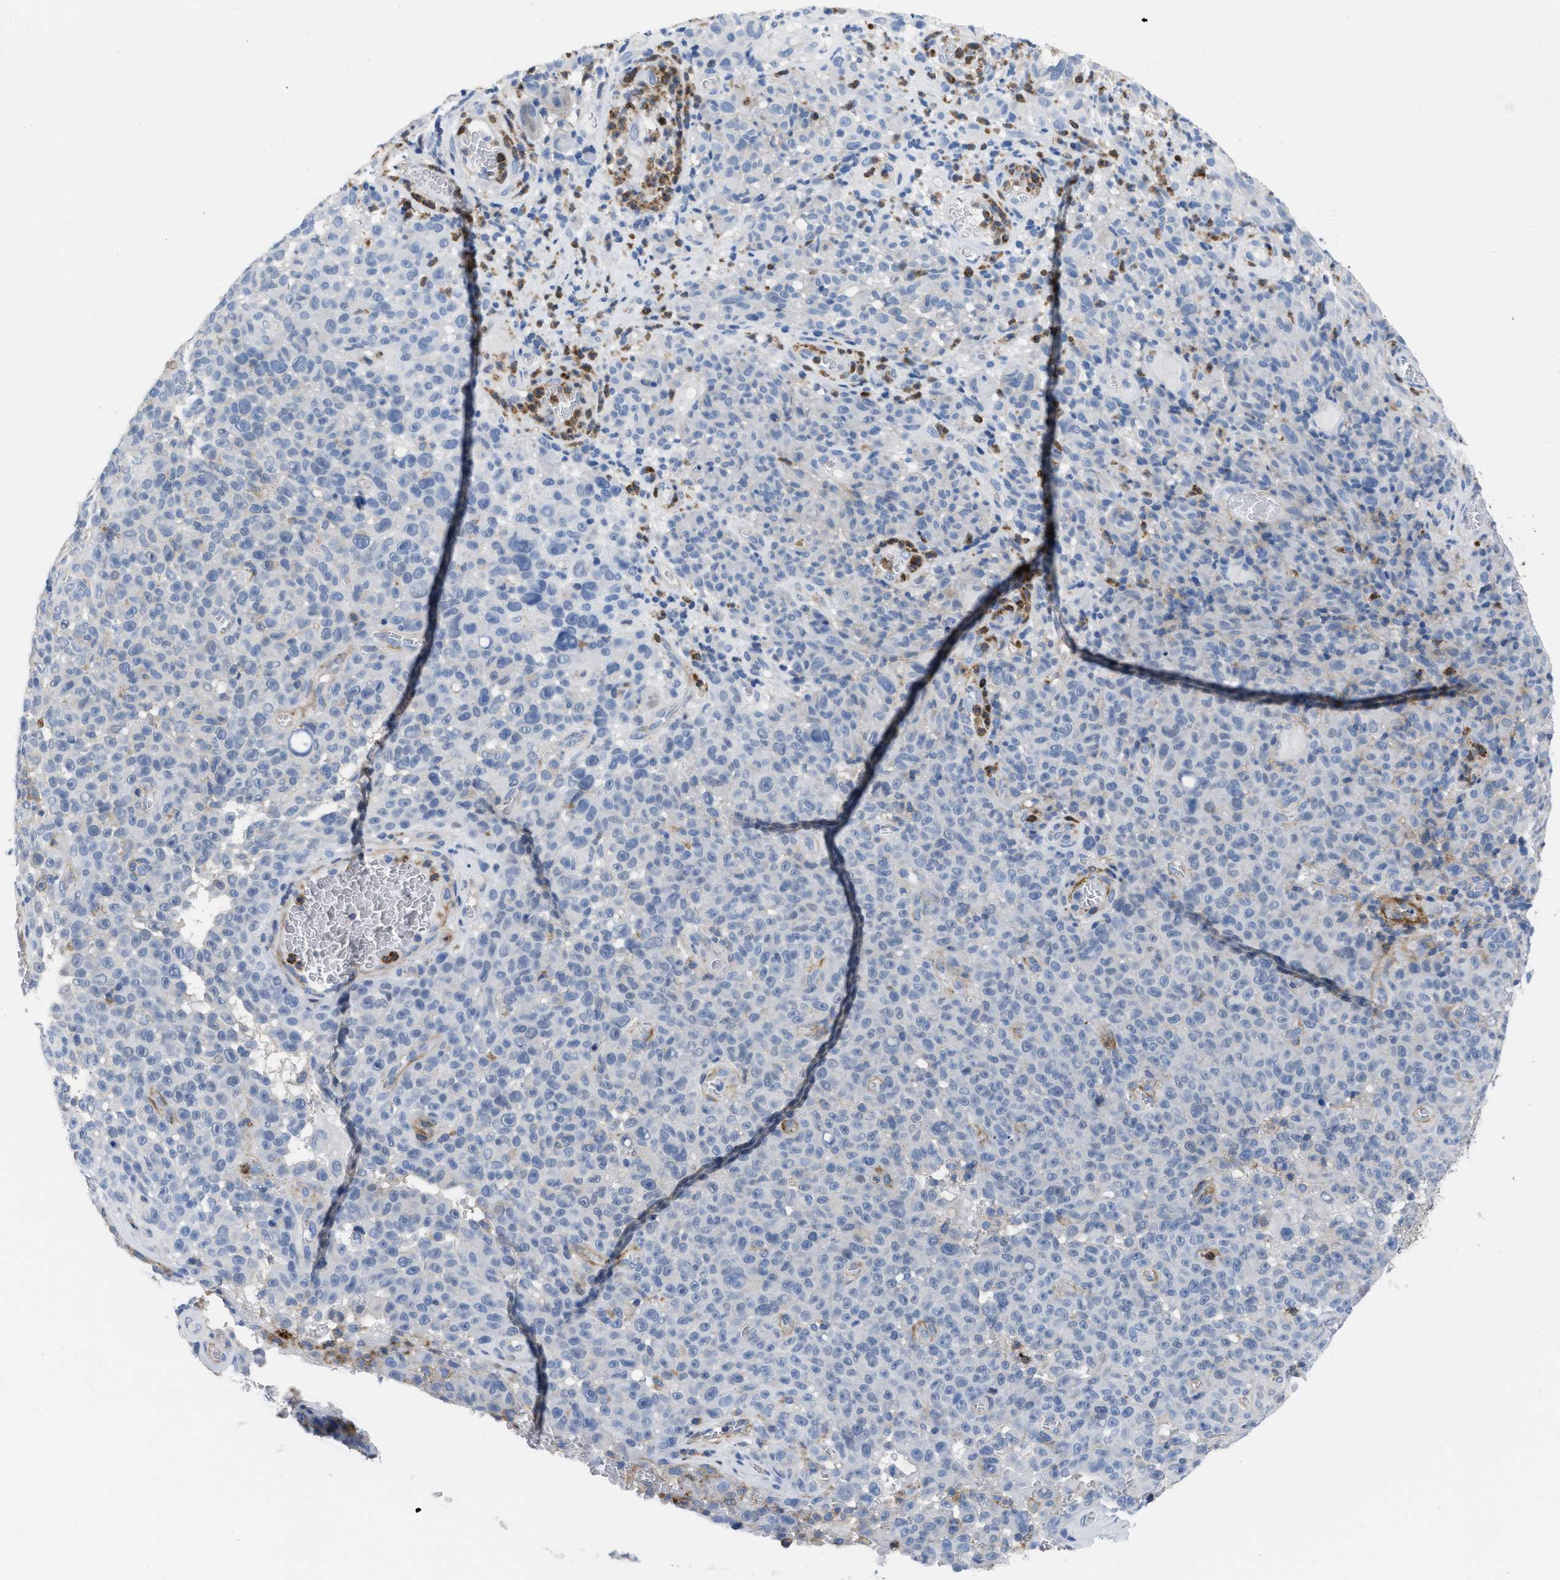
{"staining": {"intensity": "negative", "quantity": "none", "location": "none"}, "tissue": "melanoma", "cell_type": "Tumor cells", "image_type": "cancer", "snomed": [{"axis": "morphology", "description": "Malignant melanoma, NOS"}, {"axis": "topography", "description": "Skin"}], "caption": "Tumor cells show no significant staining in malignant melanoma.", "gene": "PRMT2", "patient": {"sex": "female", "age": 82}}